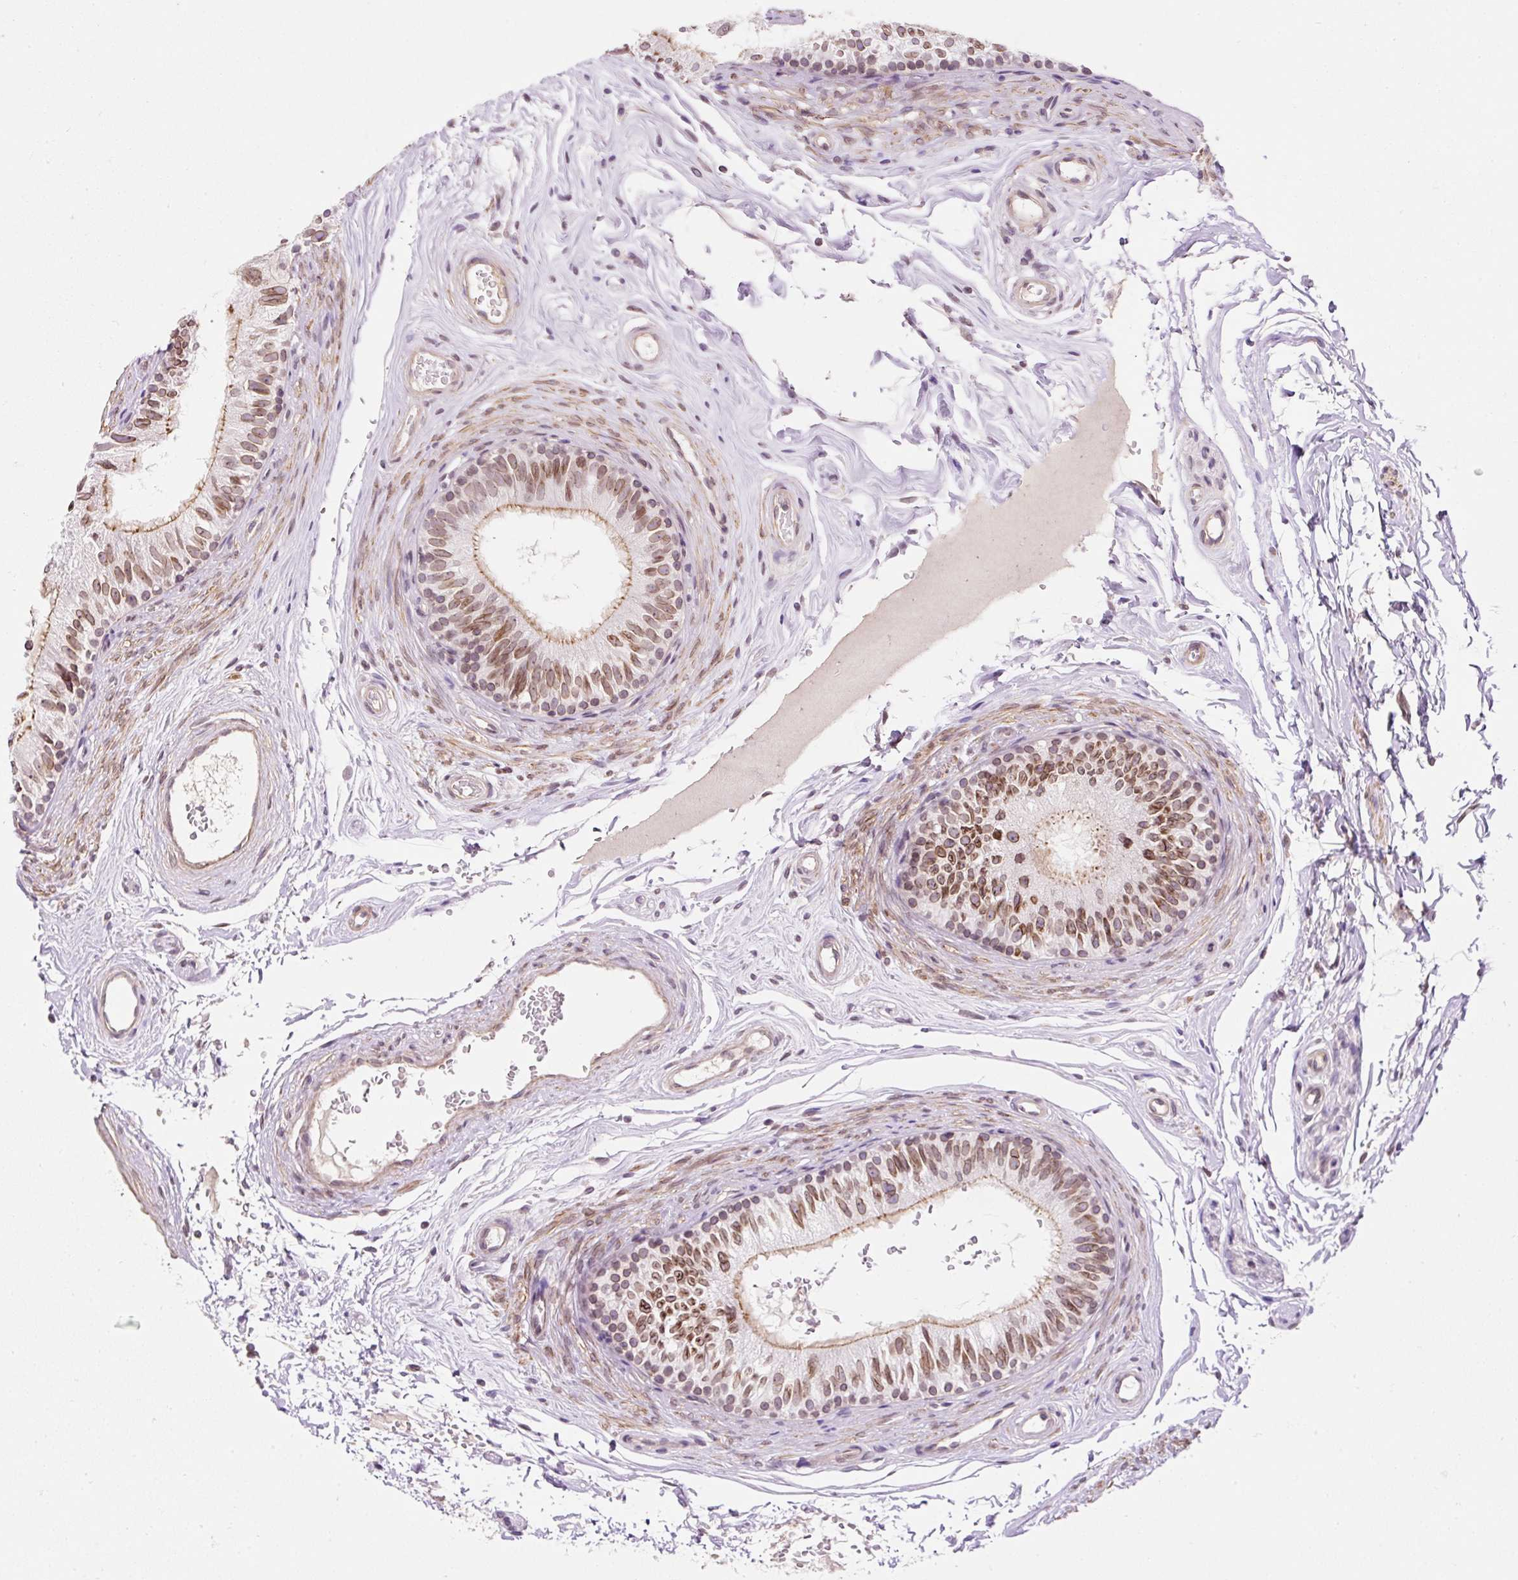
{"staining": {"intensity": "moderate", "quantity": ">75%", "location": "cytoplasmic/membranous,nuclear"}, "tissue": "epididymis", "cell_type": "Glandular cells", "image_type": "normal", "snomed": [{"axis": "morphology", "description": "Normal tissue, NOS"}, {"axis": "topography", "description": "Epididymis"}], "caption": "A photomicrograph of epididymis stained for a protein exhibits moderate cytoplasmic/membranous,nuclear brown staining in glandular cells.", "gene": "ZNF610", "patient": {"sex": "male", "age": 45}}